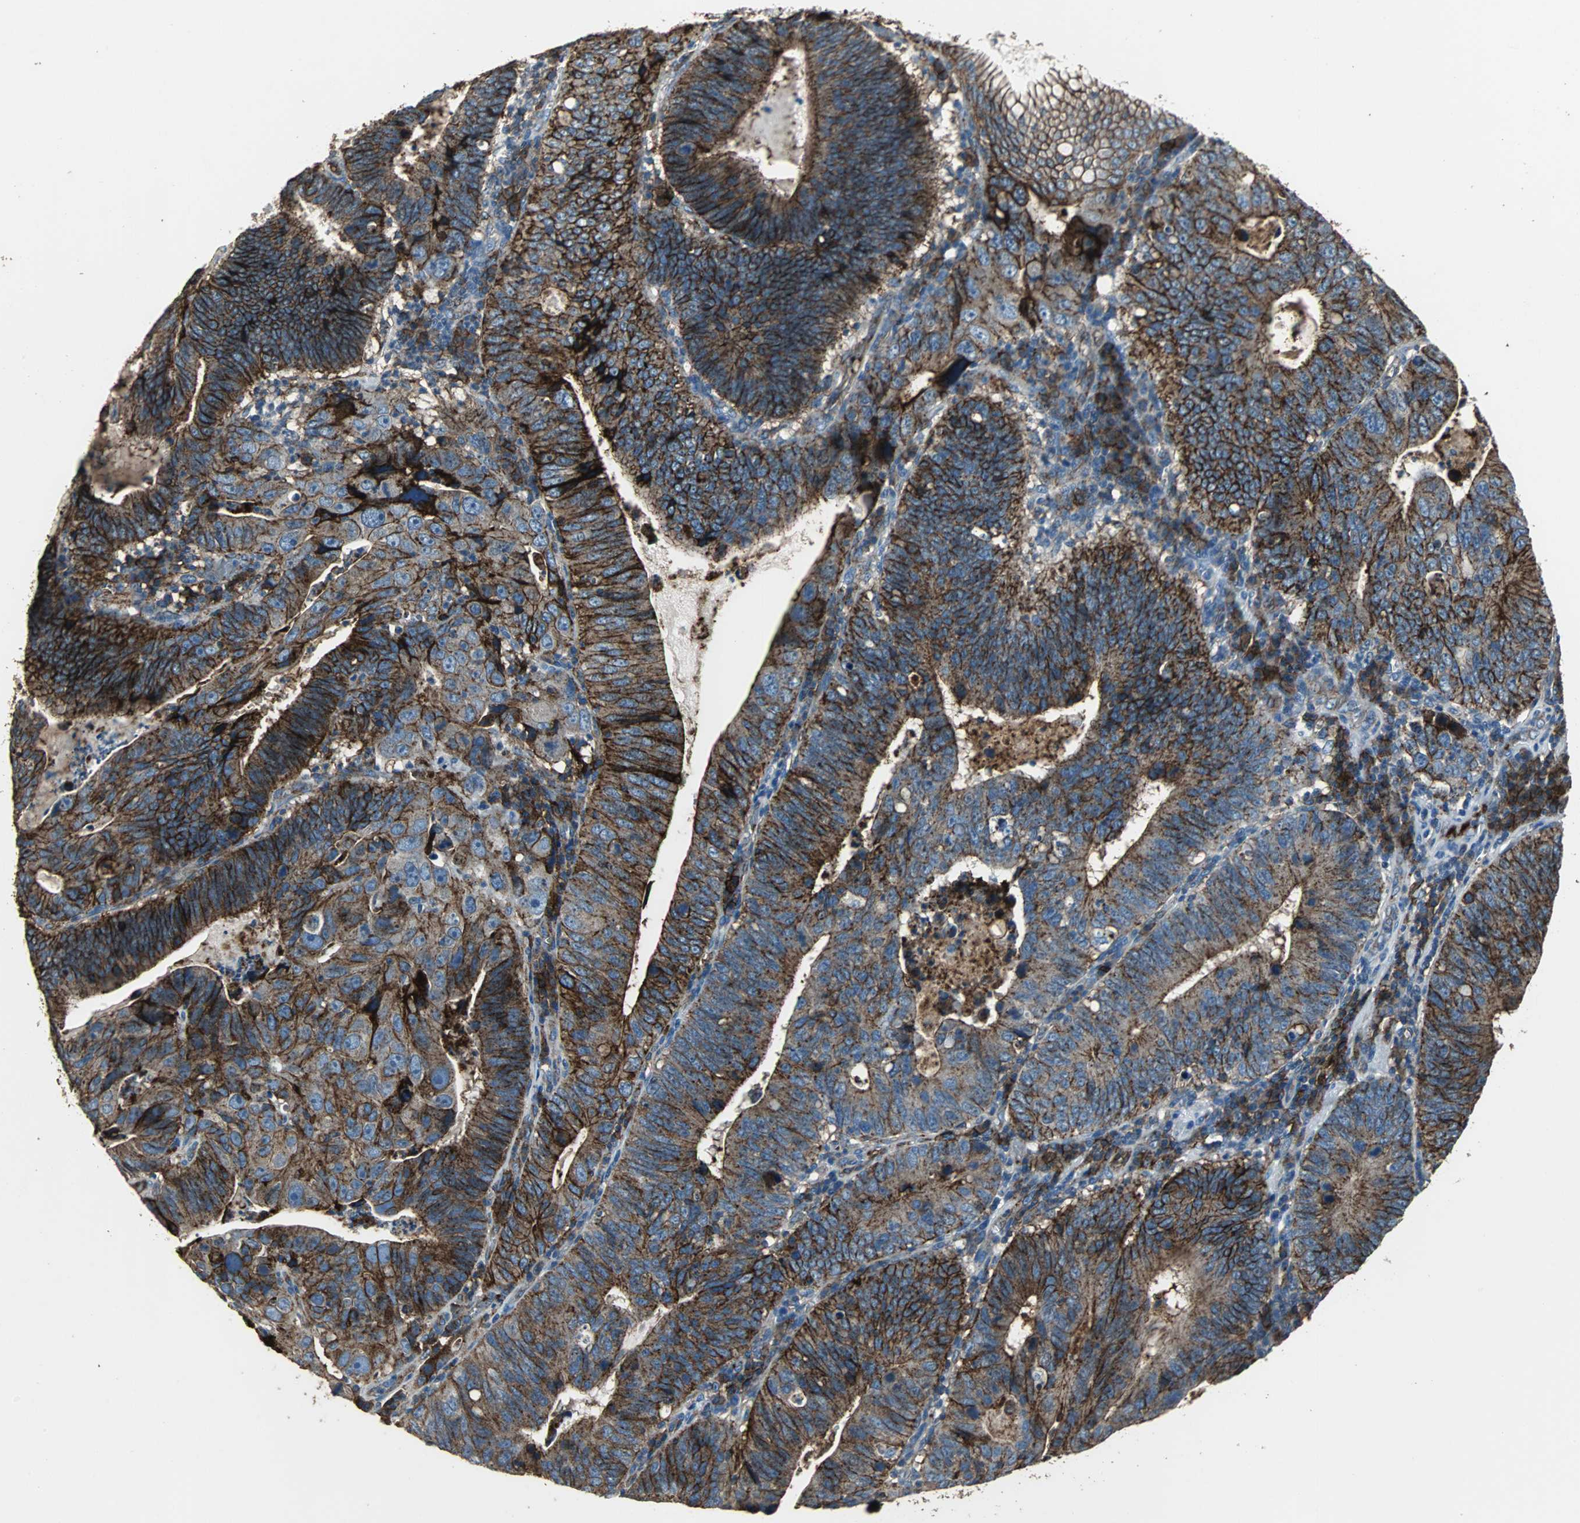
{"staining": {"intensity": "strong", "quantity": ">75%", "location": "cytoplasmic/membranous"}, "tissue": "stomach cancer", "cell_type": "Tumor cells", "image_type": "cancer", "snomed": [{"axis": "morphology", "description": "Adenocarcinoma, NOS"}, {"axis": "topography", "description": "Stomach"}], "caption": "Immunohistochemical staining of human stomach cancer (adenocarcinoma) shows strong cytoplasmic/membranous protein positivity in about >75% of tumor cells. (Stains: DAB in brown, nuclei in blue, Microscopy: brightfield microscopy at high magnification).", "gene": "F11R", "patient": {"sex": "male", "age": 59}}